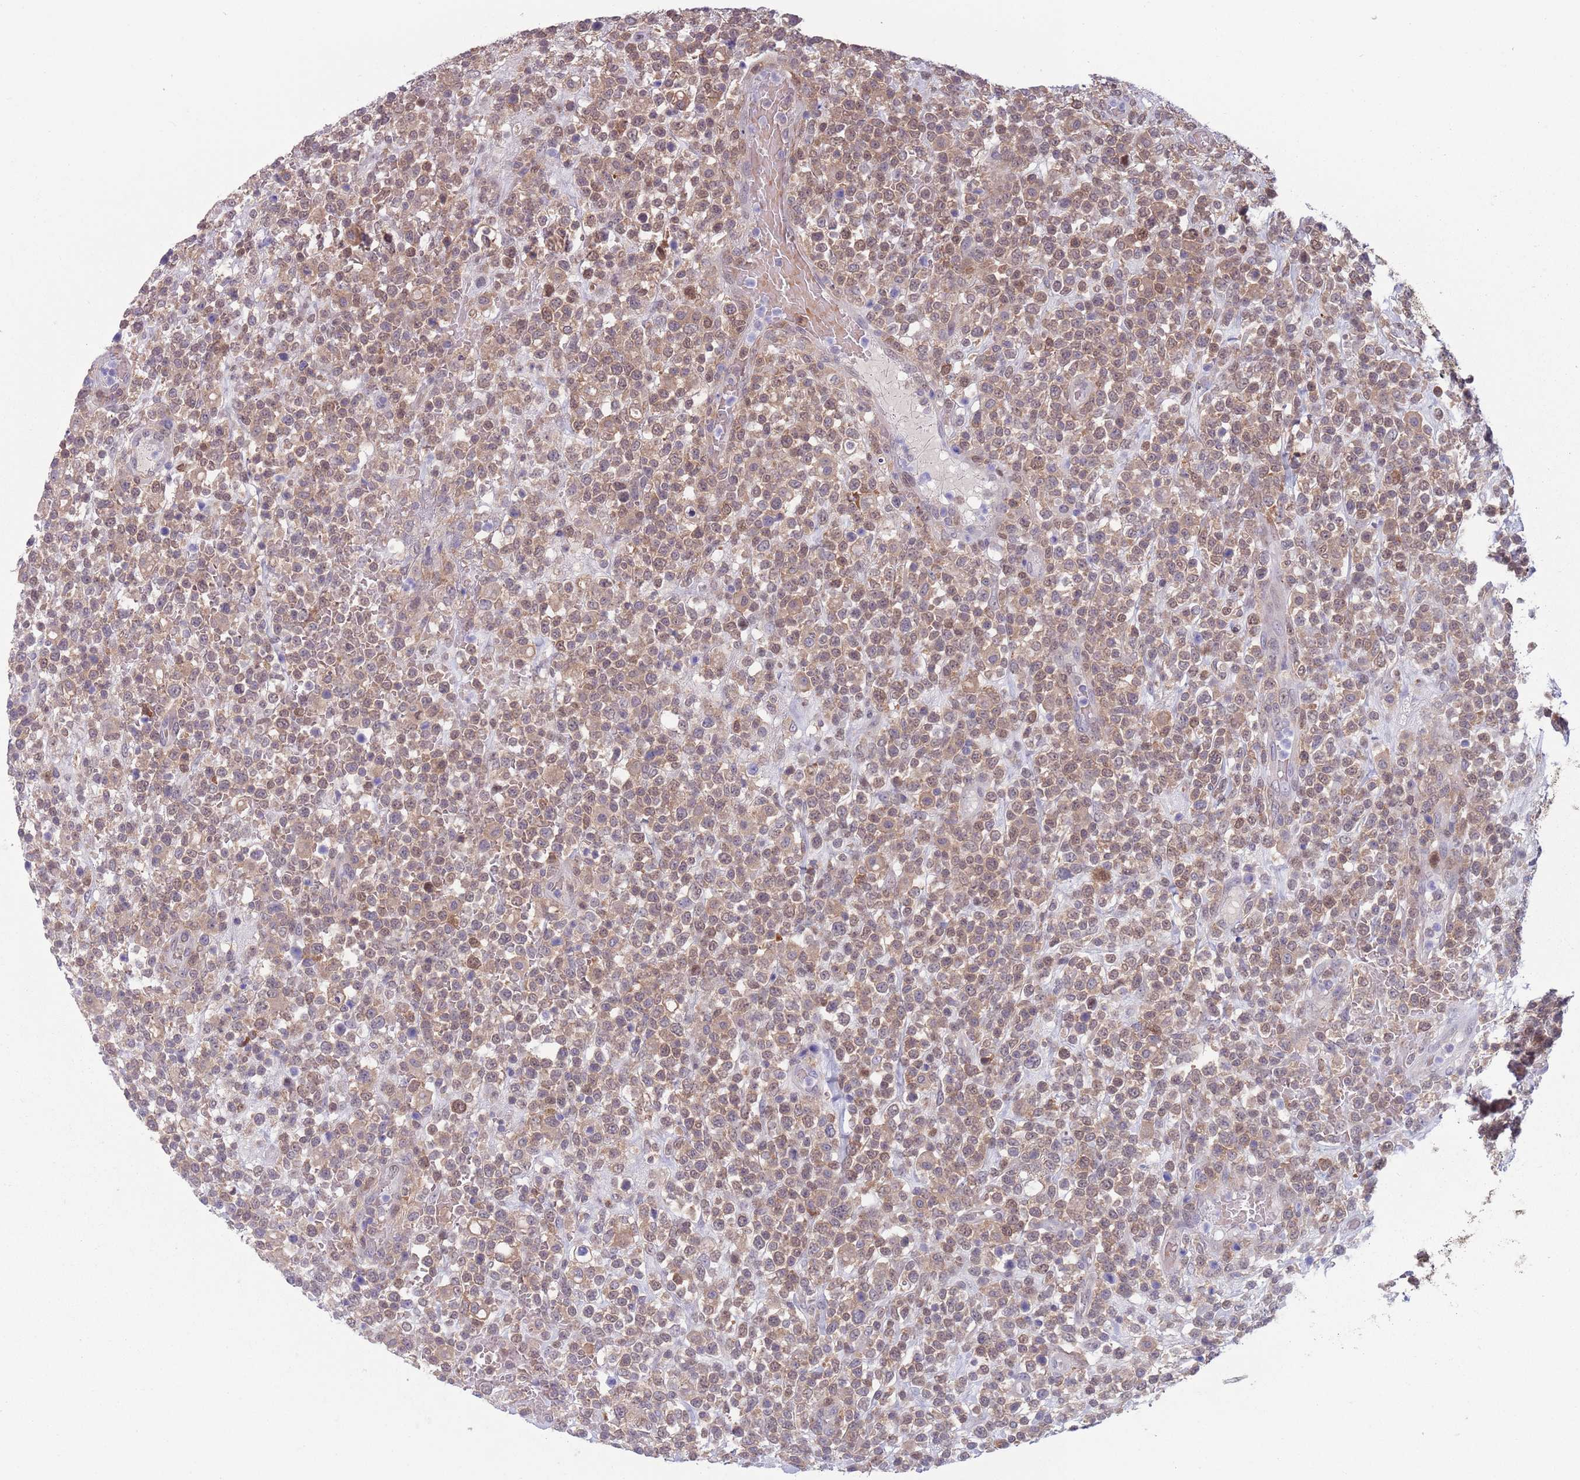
{"staining": {"intensity": "moderate", "quantity": ">75%", "location": "cytoplasmic/membranous,nuclear"}, "tissue": "lymphoma", "cell_type": "Tumor cells", "image_type": "cancer", "snomed": [{"axis": "morphology", "description": "Malignant lymphoma, non-Hodgkin's type, High grade"}, {"axis": "topography", "description": "Colon"}], "caption": "Tumor cells reveal medium levels of moderate cytoplasmic/membranous and nuclear expression in approximately >75% of cells in lymphoma.", "gene": "CLNS1A", "patient": {"sex": "female", "age": 53}}